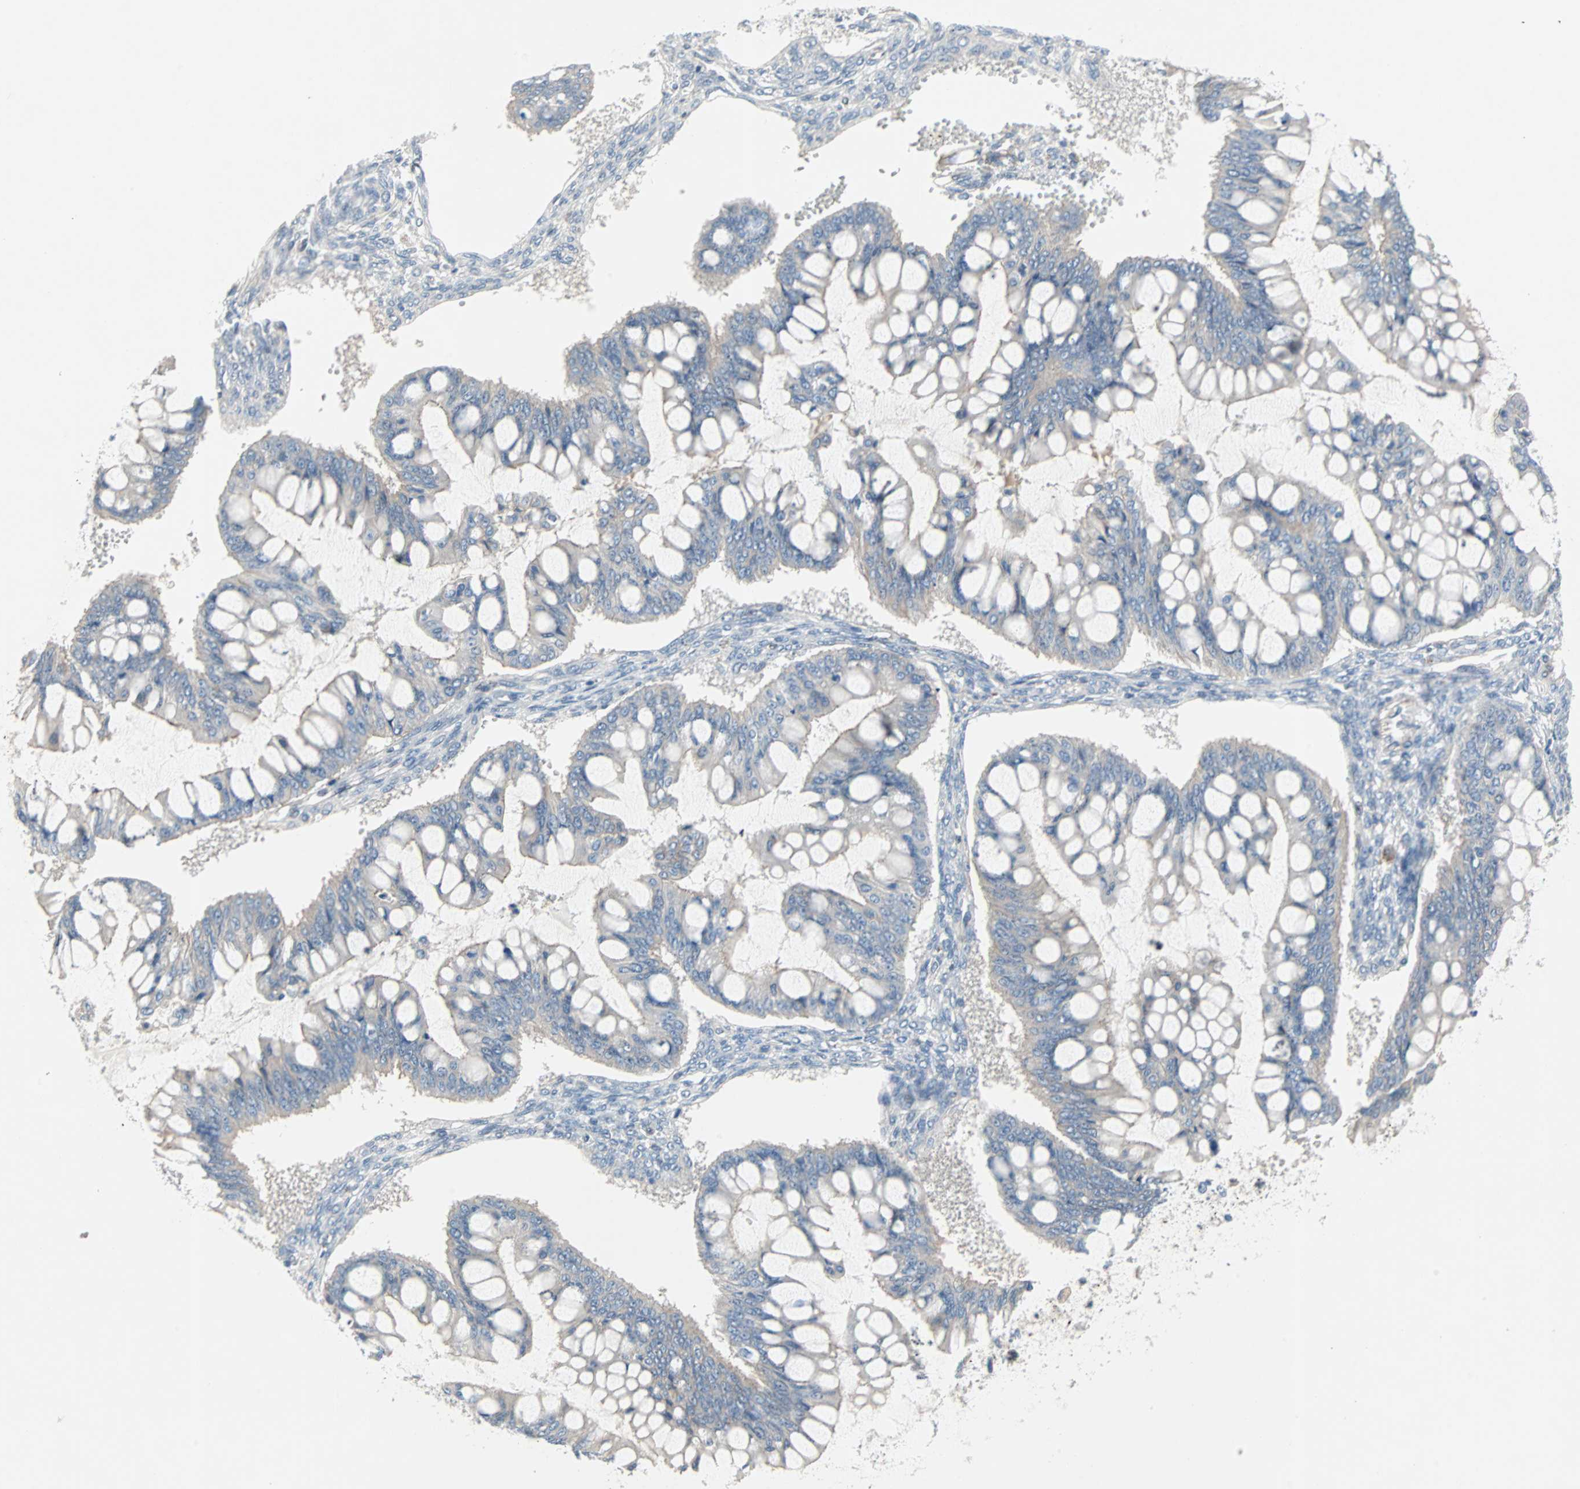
{"staining": {"intensity": "weak", "quantity": "25%-75%", "location": "cytoplasmic/membranous"}, "tissue": "ovarian cancer", "cell_type": "Tumor cells", "image_type": "cancer", "snomed": [{"axis": "morphology", "description": "Cystadenocarcinoma, mucinous, NOS"}, {"axis": "topography", "description": "Ovary"}], "caption": "Ovarian cancer (mucinous cystadenocarcinoma) tissue exhibits weak cytoplasmic/membranous expression in approximately 25%-75% of tumor cells", "gene": "CAND2", "patient": {"sex": "female", "age": 73}}